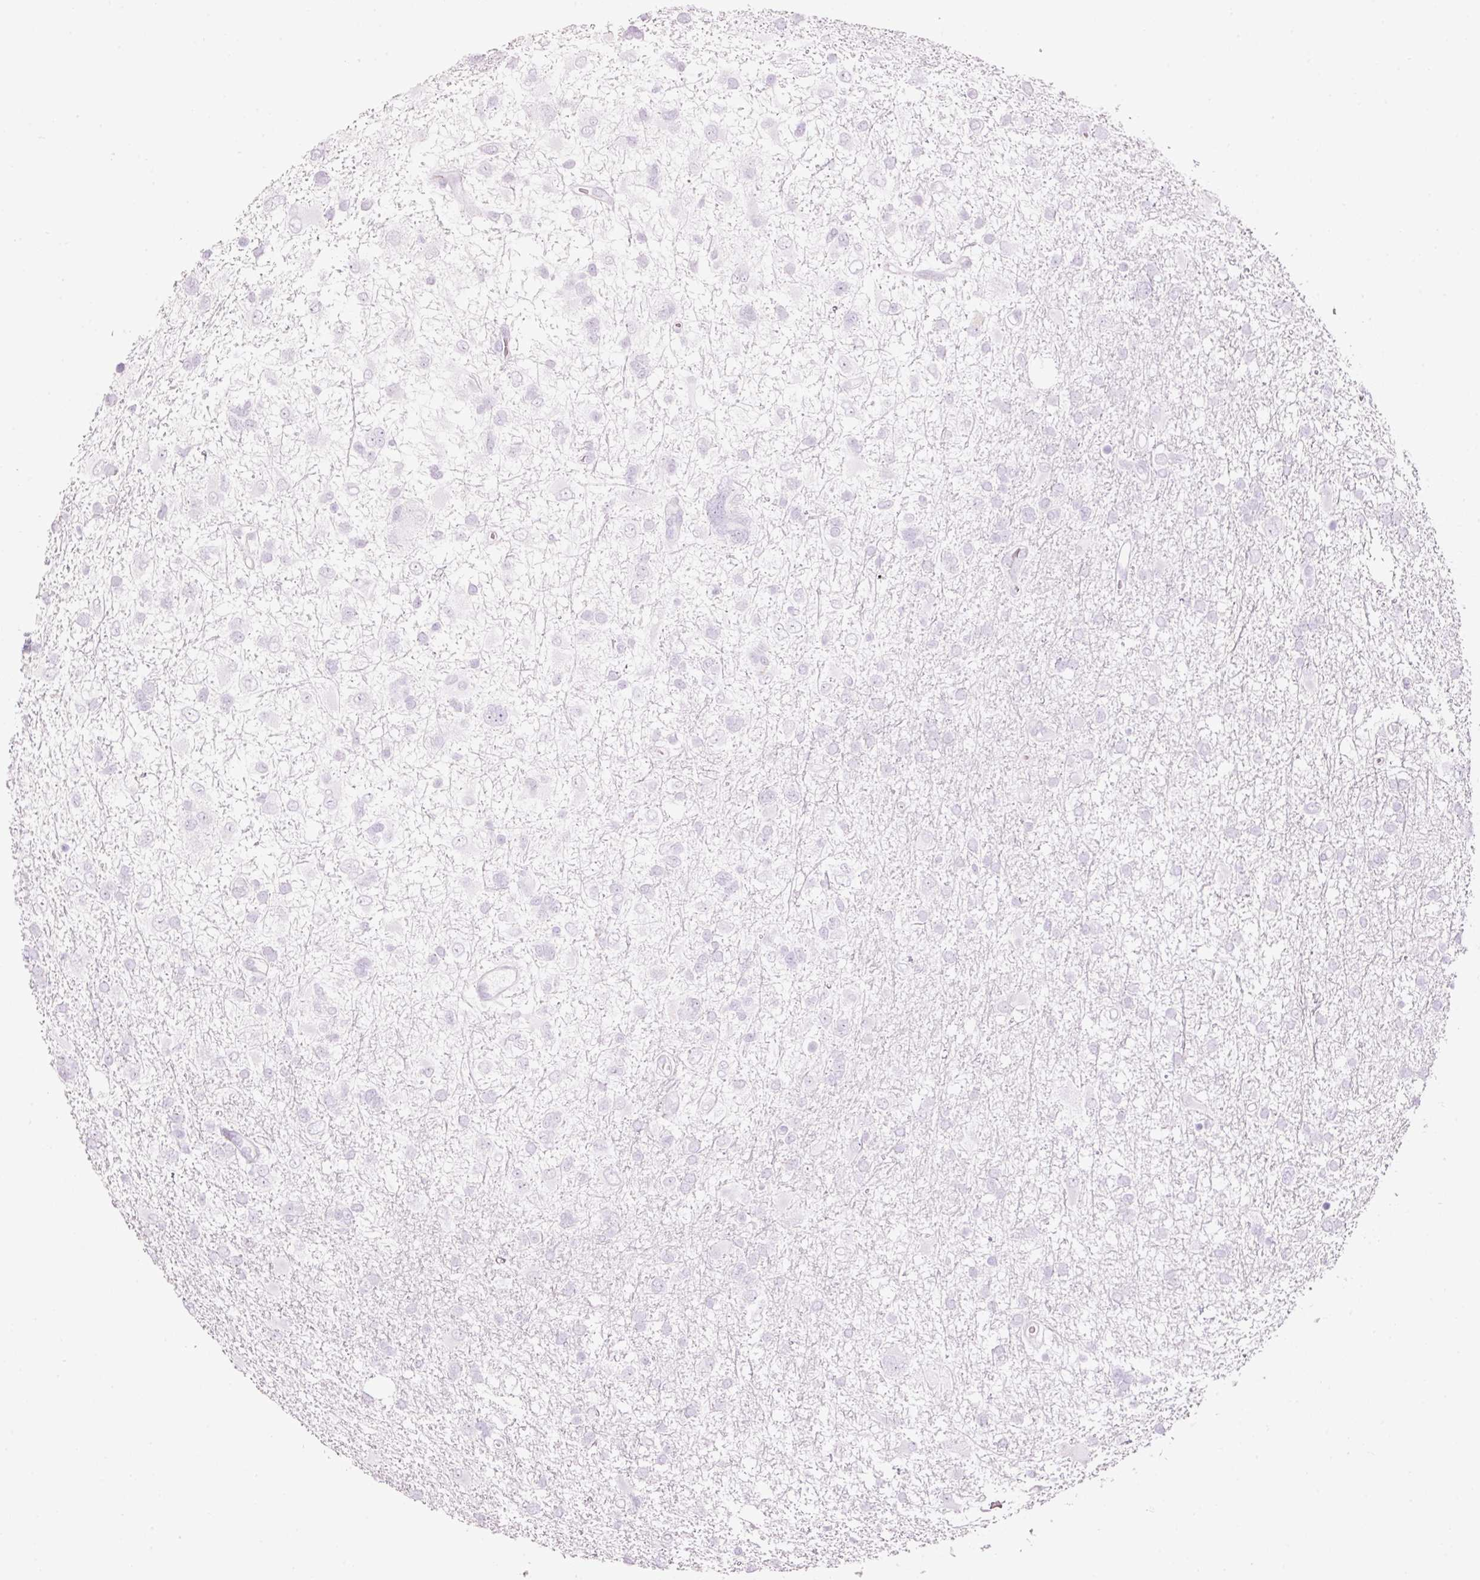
{"staining": {"intensity": "negative", "quantity": "none", "location": "none"}, "tissue": "glioma", "cell_type": "Tumor cells", "image_type": "cancer", "snomed": [{"axis": "morphology", "description": "Glioma, malignant, High grade"}, {"axis": "topography", "description": "Brain"}], "caption": "DAB (3,3'-diaminobenzidine) immunohistochemical staining of human malignant glioma (high-grade) exhibits no significant expression in tumor cells.", "gene": "CMA1", "patient": {"sex": "male", "age": 61}}